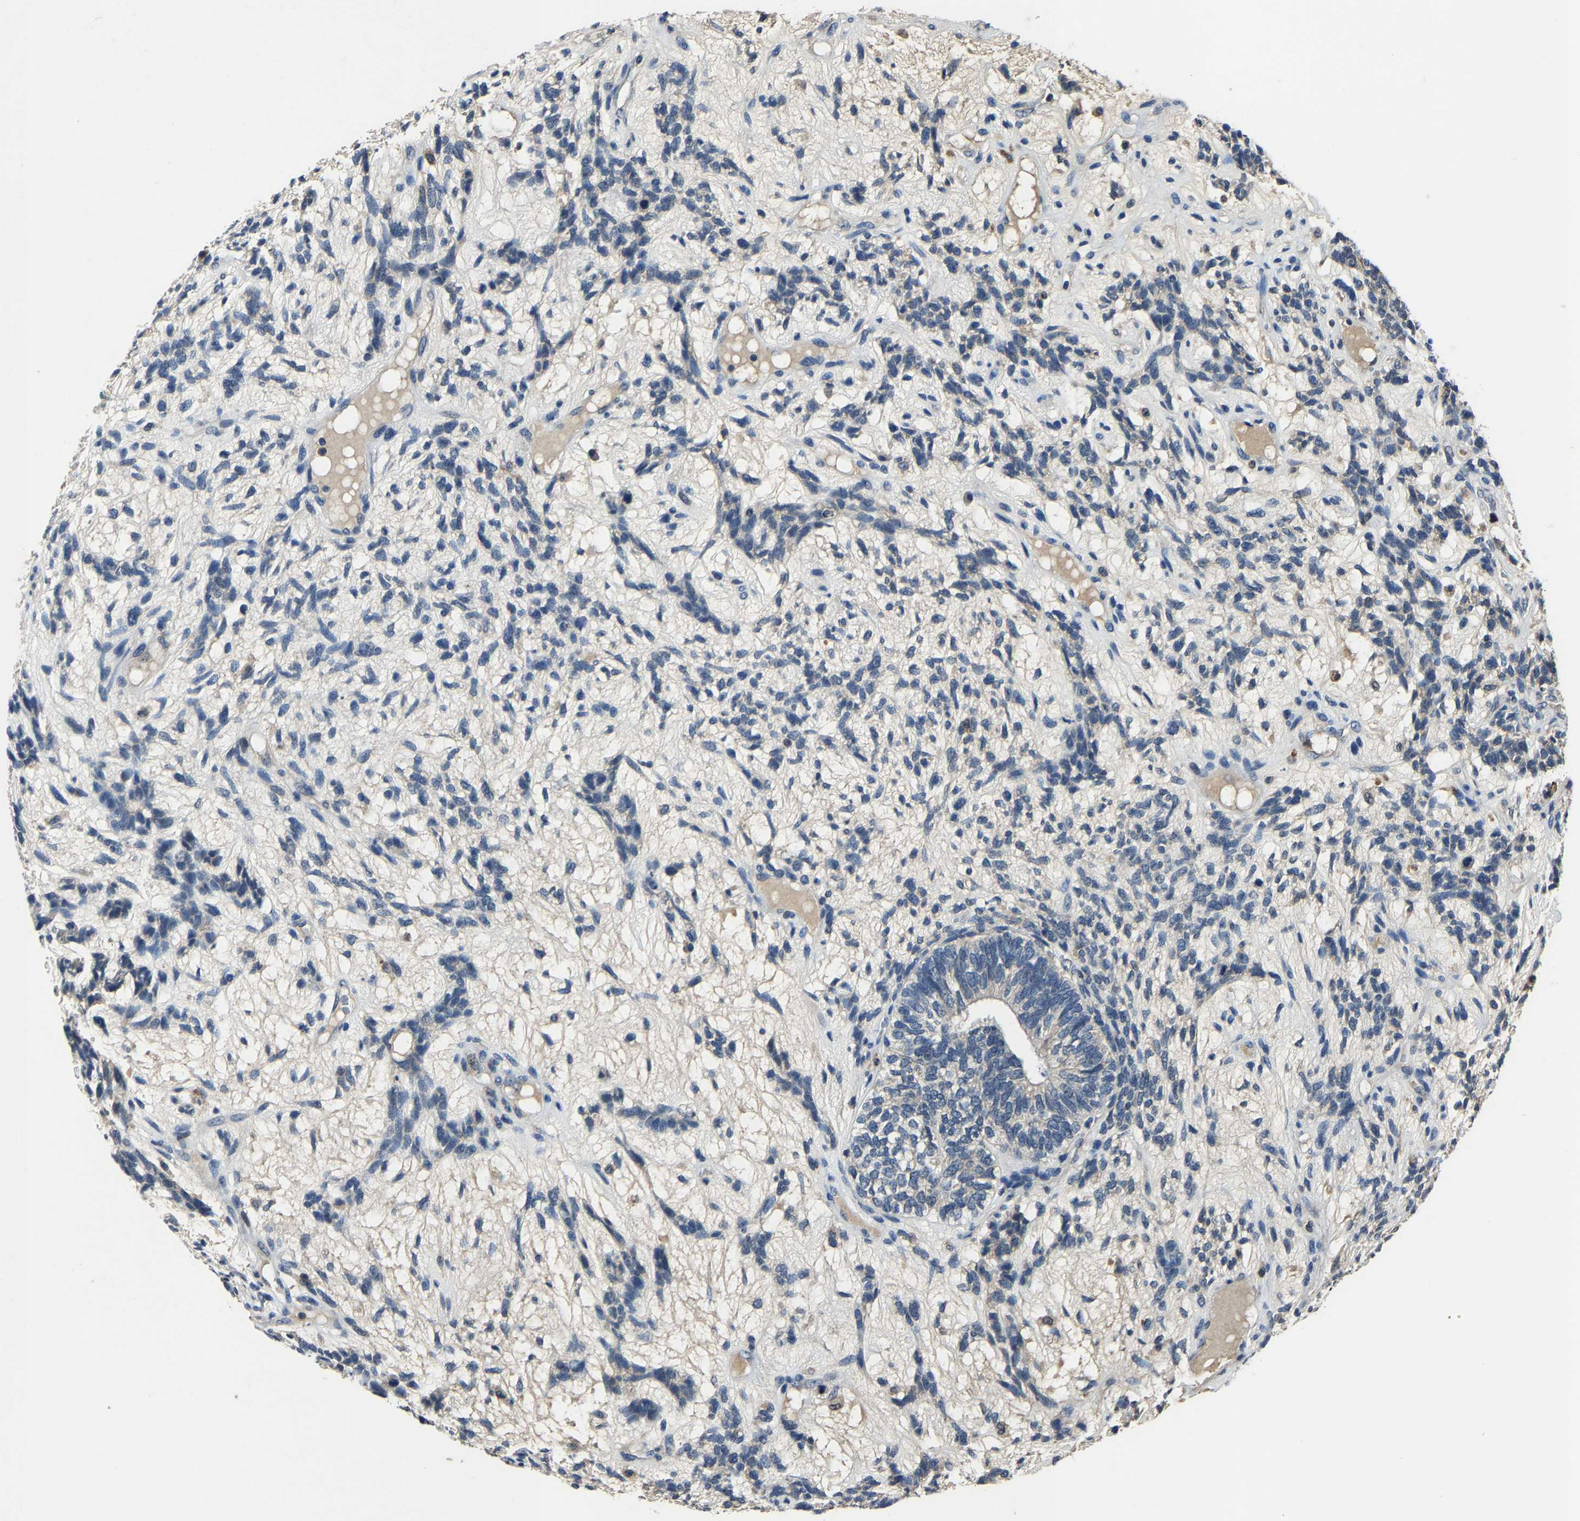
{"staining": {"intensity": "negative", "quantity": "none", "location": "none"}, "tissue": "testis cancer", "cell_type": "Tumor cells", "image_type": "cancer", "snomed": [{"axis": "morphology", "description": "Seminoma, NOS"}, {"axis": "topography", "description": "Testis"}], "caption": "Tumor cells show no significant expression in testis seminoma.", "gene": "PCNX2", "patient": {"sex": "male", "age": 28}}